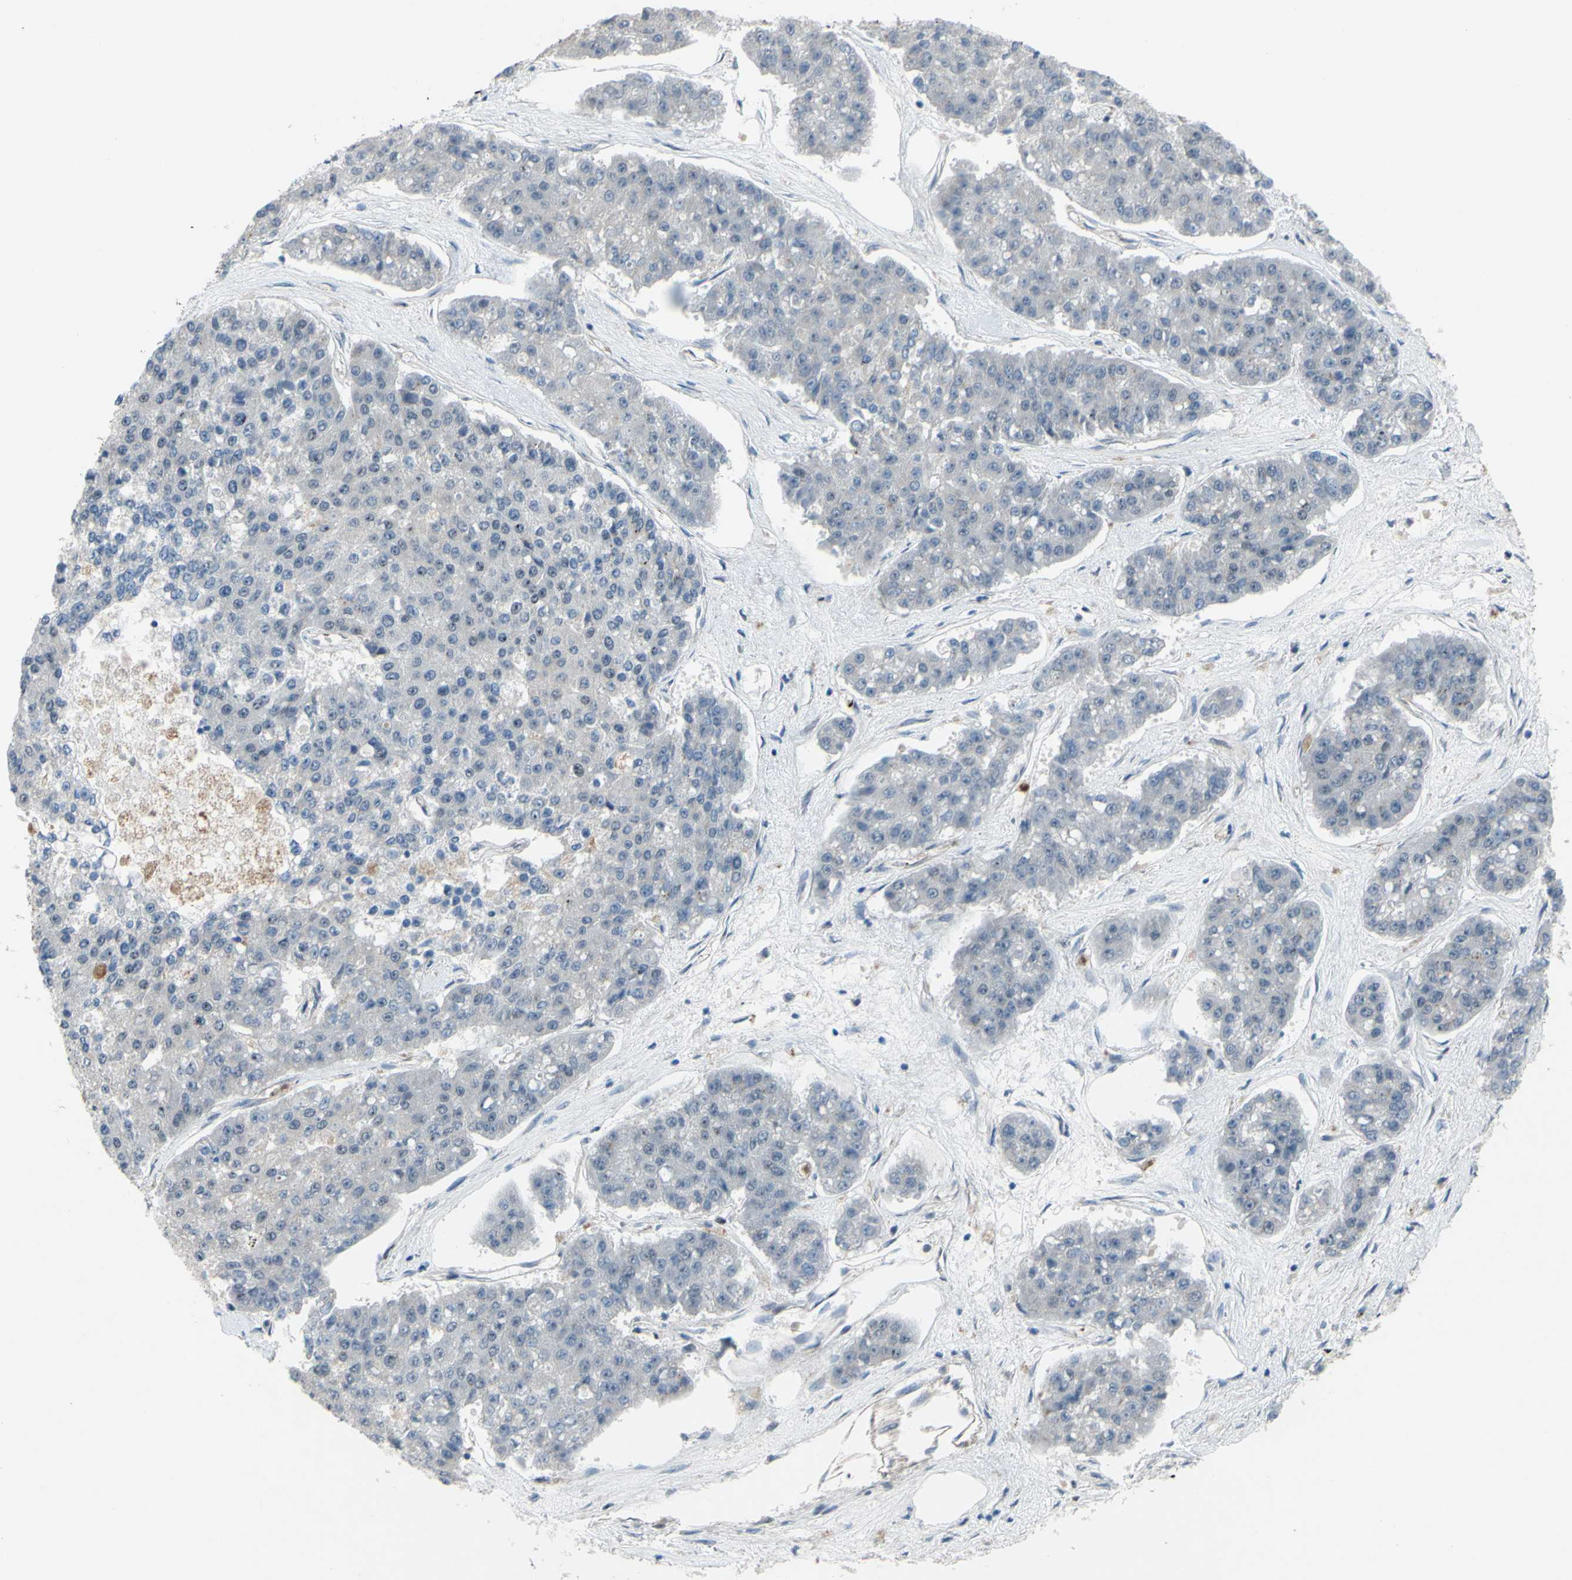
{"staining": {"intensity": "negative", "quantity": "none", "location": "none"}, "tissue": "pancreatic cancer", "cell_type": "Tumor cells", "image_type": "cancer", "snomed": [{"axis": "morphology", "description": "Adenocarcinoma, NOS"}, {"axis": "topography", "description": "Pancreas"}], "caption": "Immunohistochemical staining of human pancreatic cancer (adenocarcinoma) shows no significant expression in tumor cells. (Immunohistochemistry, brightfield microscopy, high magnification).", "gene": "GRAMD2B", "patient": {"sex": "male", "age": 50}}